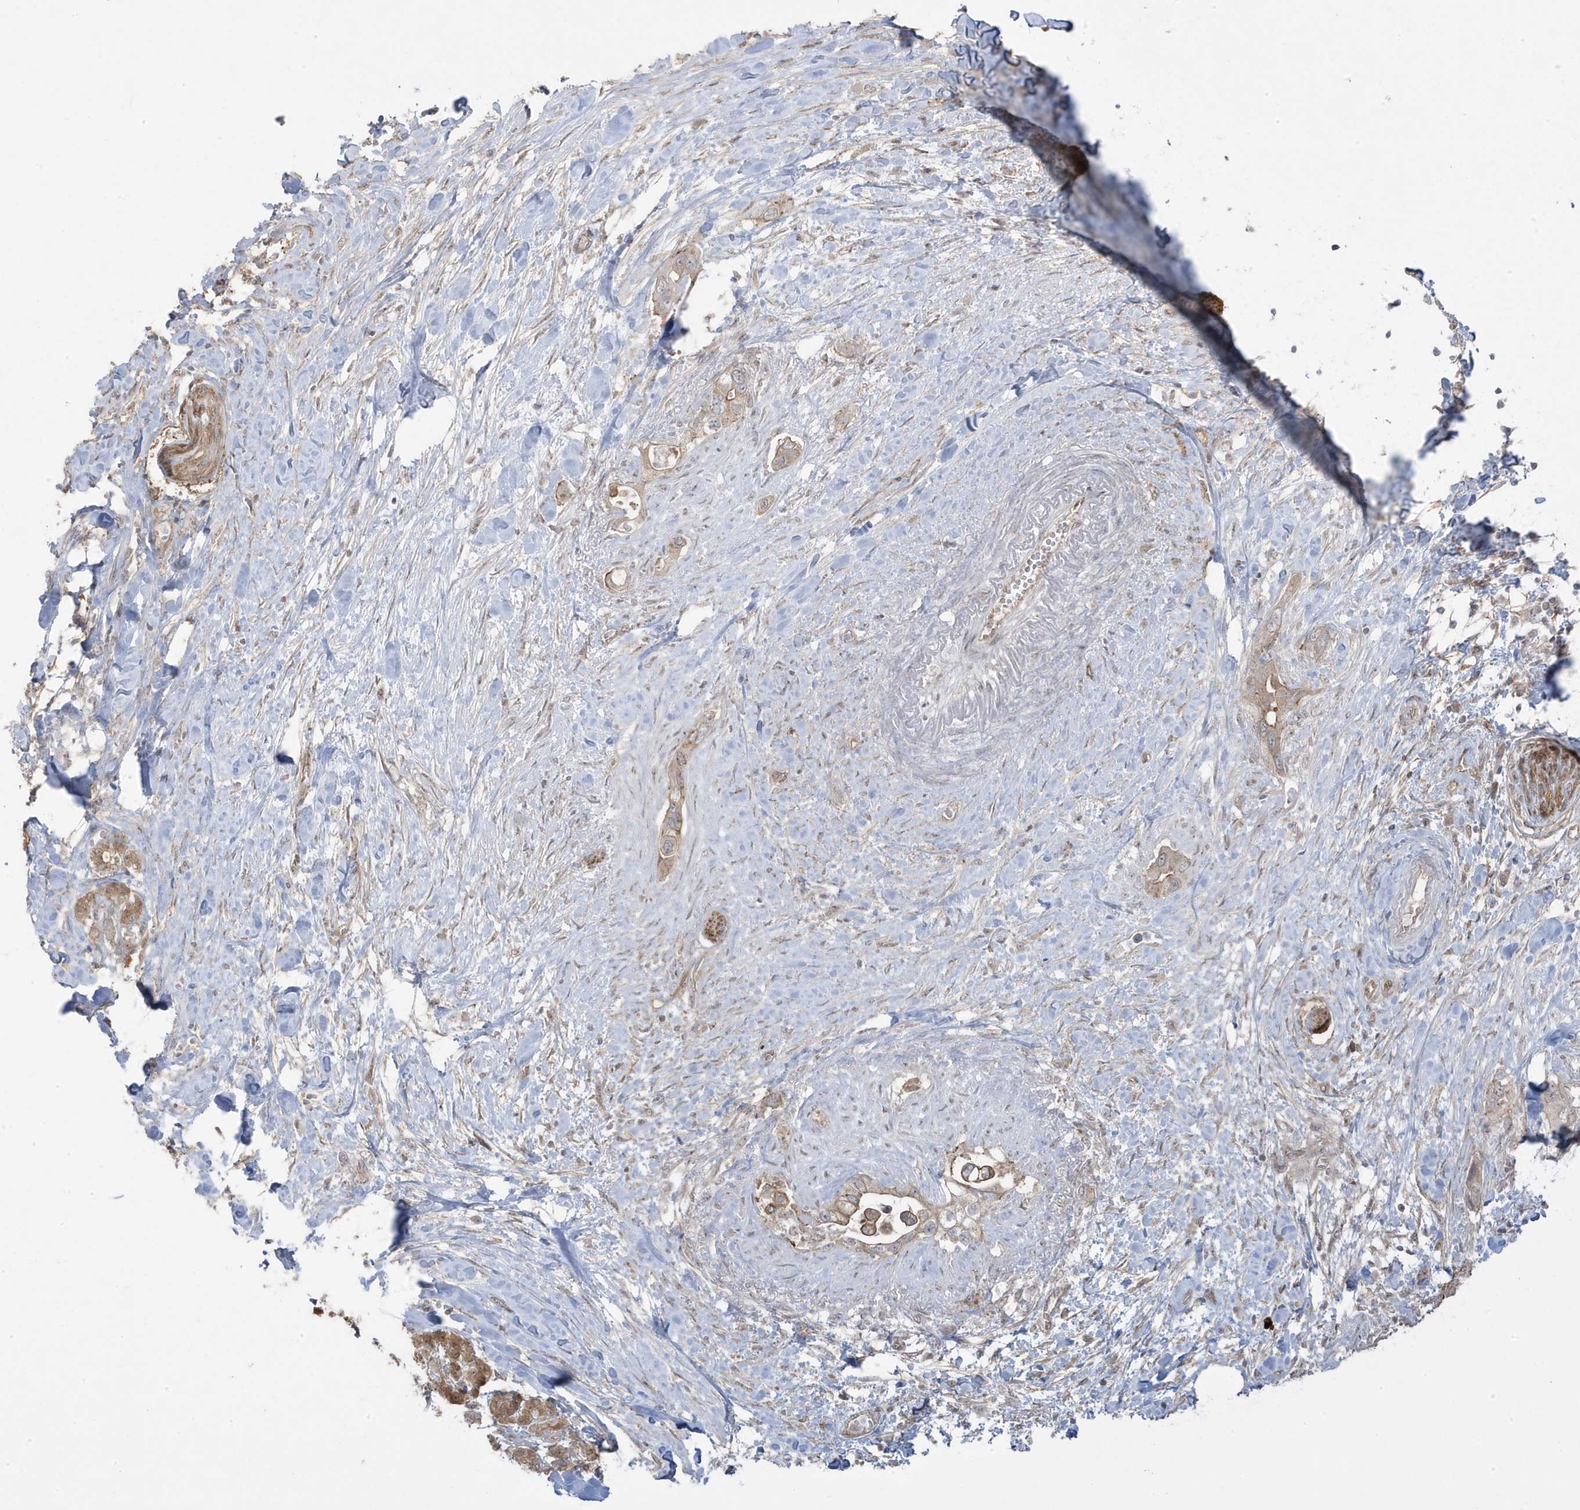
{"staining": {"intensity": "moderate", "quantity": ">75%", "location": "cytoplasmic/membranous"}, "tissue": "pancreatic cancer", "cell_type": "Tumor cells", "image_type": "cancer", "snomed": [{"axis": "morphology", "description": "Inflammation, NOS"}, {"axis": "morphology", "description": "Adenocarcinoma, NOS"}, {"axis": "topography", "description": "Pancreas"}], "caption": "High-magnification brightfield microscopy of adenocarcinoma (pancreatic) stained with DAB (brown) and counterstained with hematoxylin (blue). tumor cells exhibit moderate cytoplasmic/membranous staining is present in about>75% of cells.", "gene": "DNAJC12", "patient": {"sex": "female", "age": 56}}